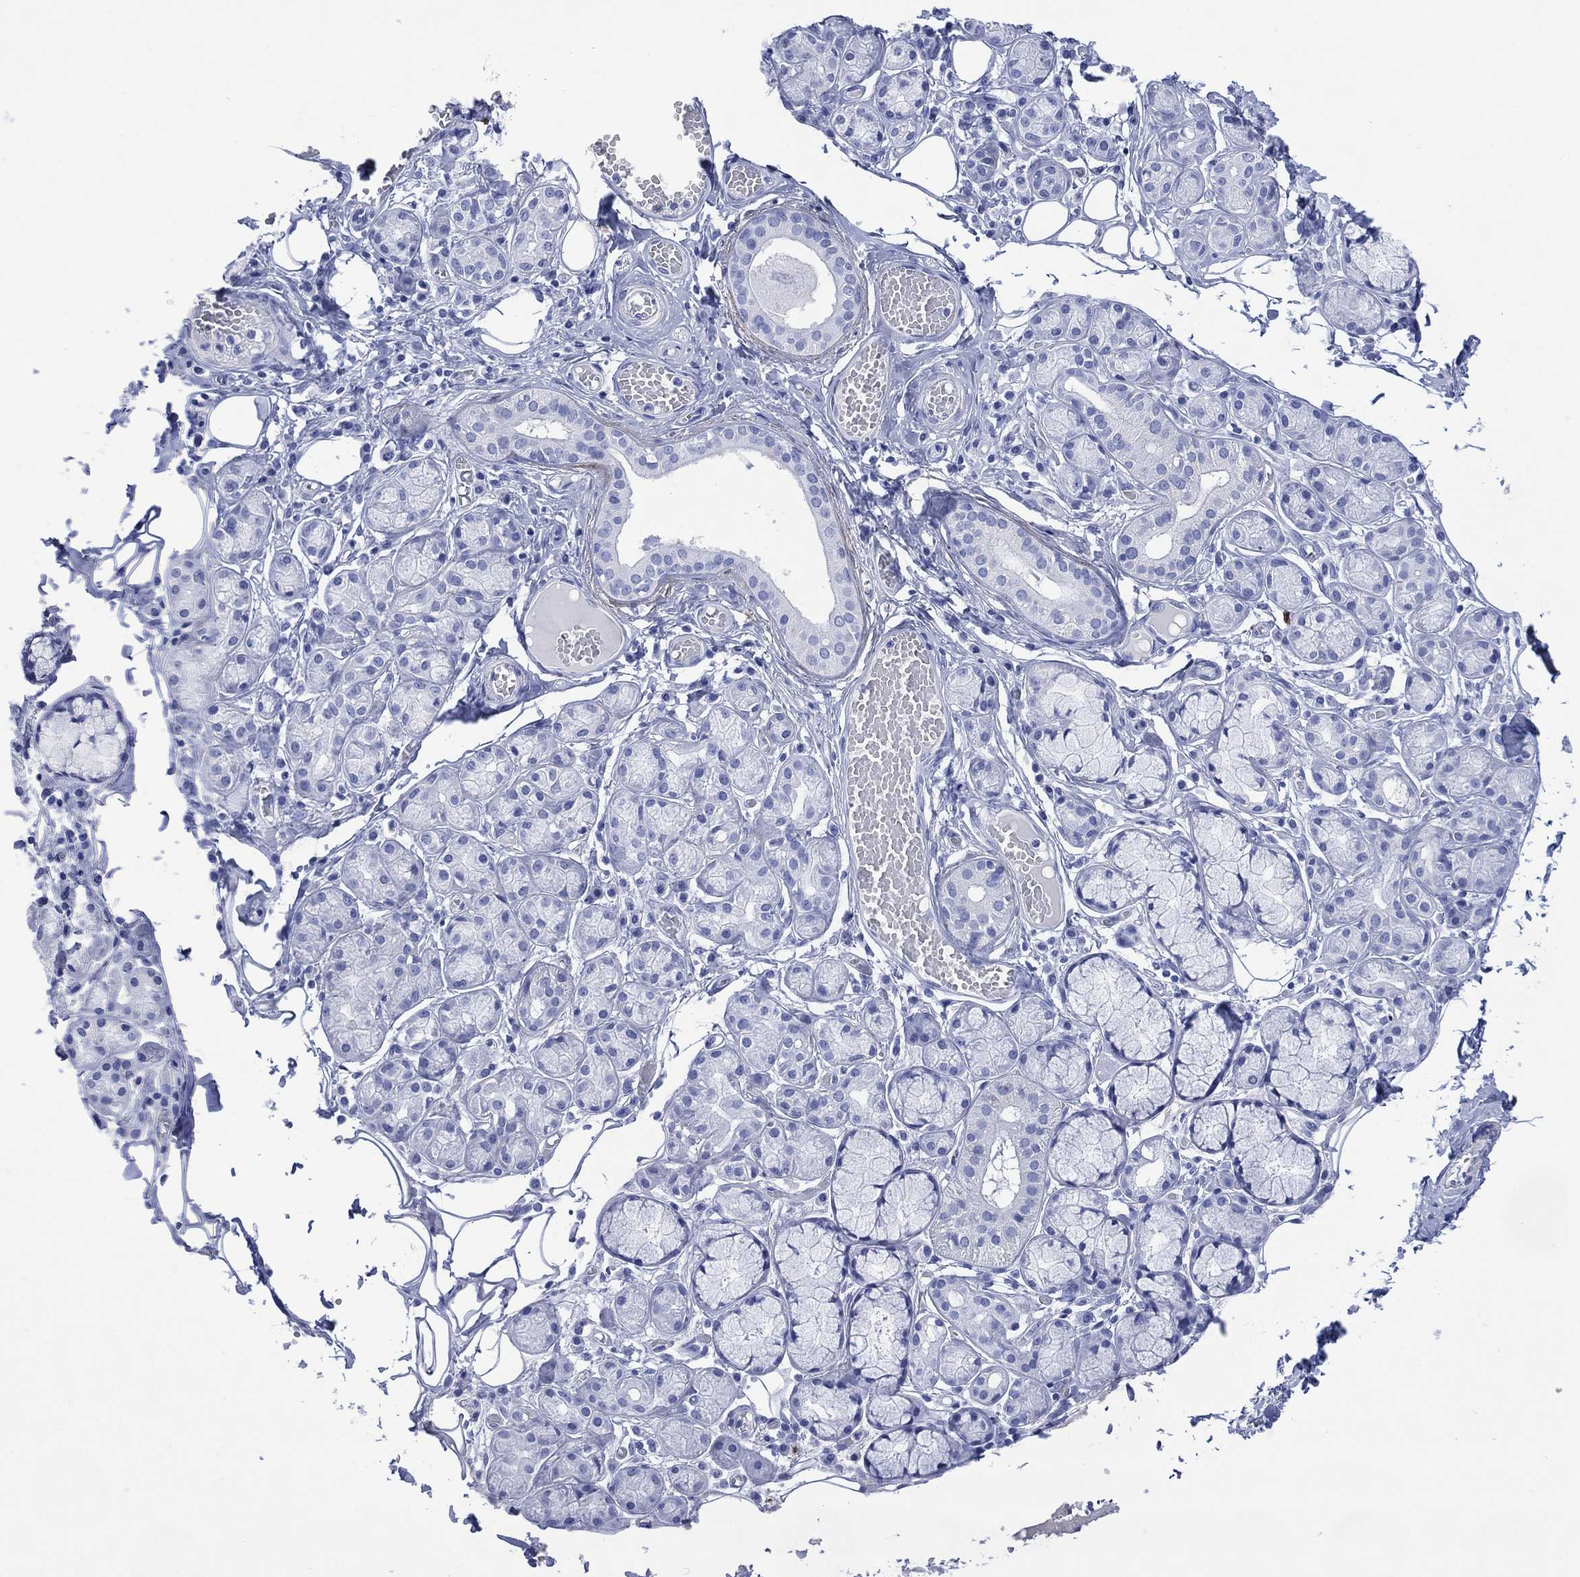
{"staining": {"intensity": "negative", "quantity": "none", "location": "none"}, "tissue": "salivary gland", "cell_type": "Glandular cells", "image_type": "normal", "snomed": [{"axis": "morphology", "description": "Normal tissue, NOS"}, {"axis": "topography", "description": "Salivary gland"}, {"axis": "topography", "description": "Peripheral nerve tissue"}], "caption": "The IHC image has no significant positivity in glandular cells of salivary gland.", "gene": "SHCBP1L", "patient": {"sex": "male", "age": 71}}